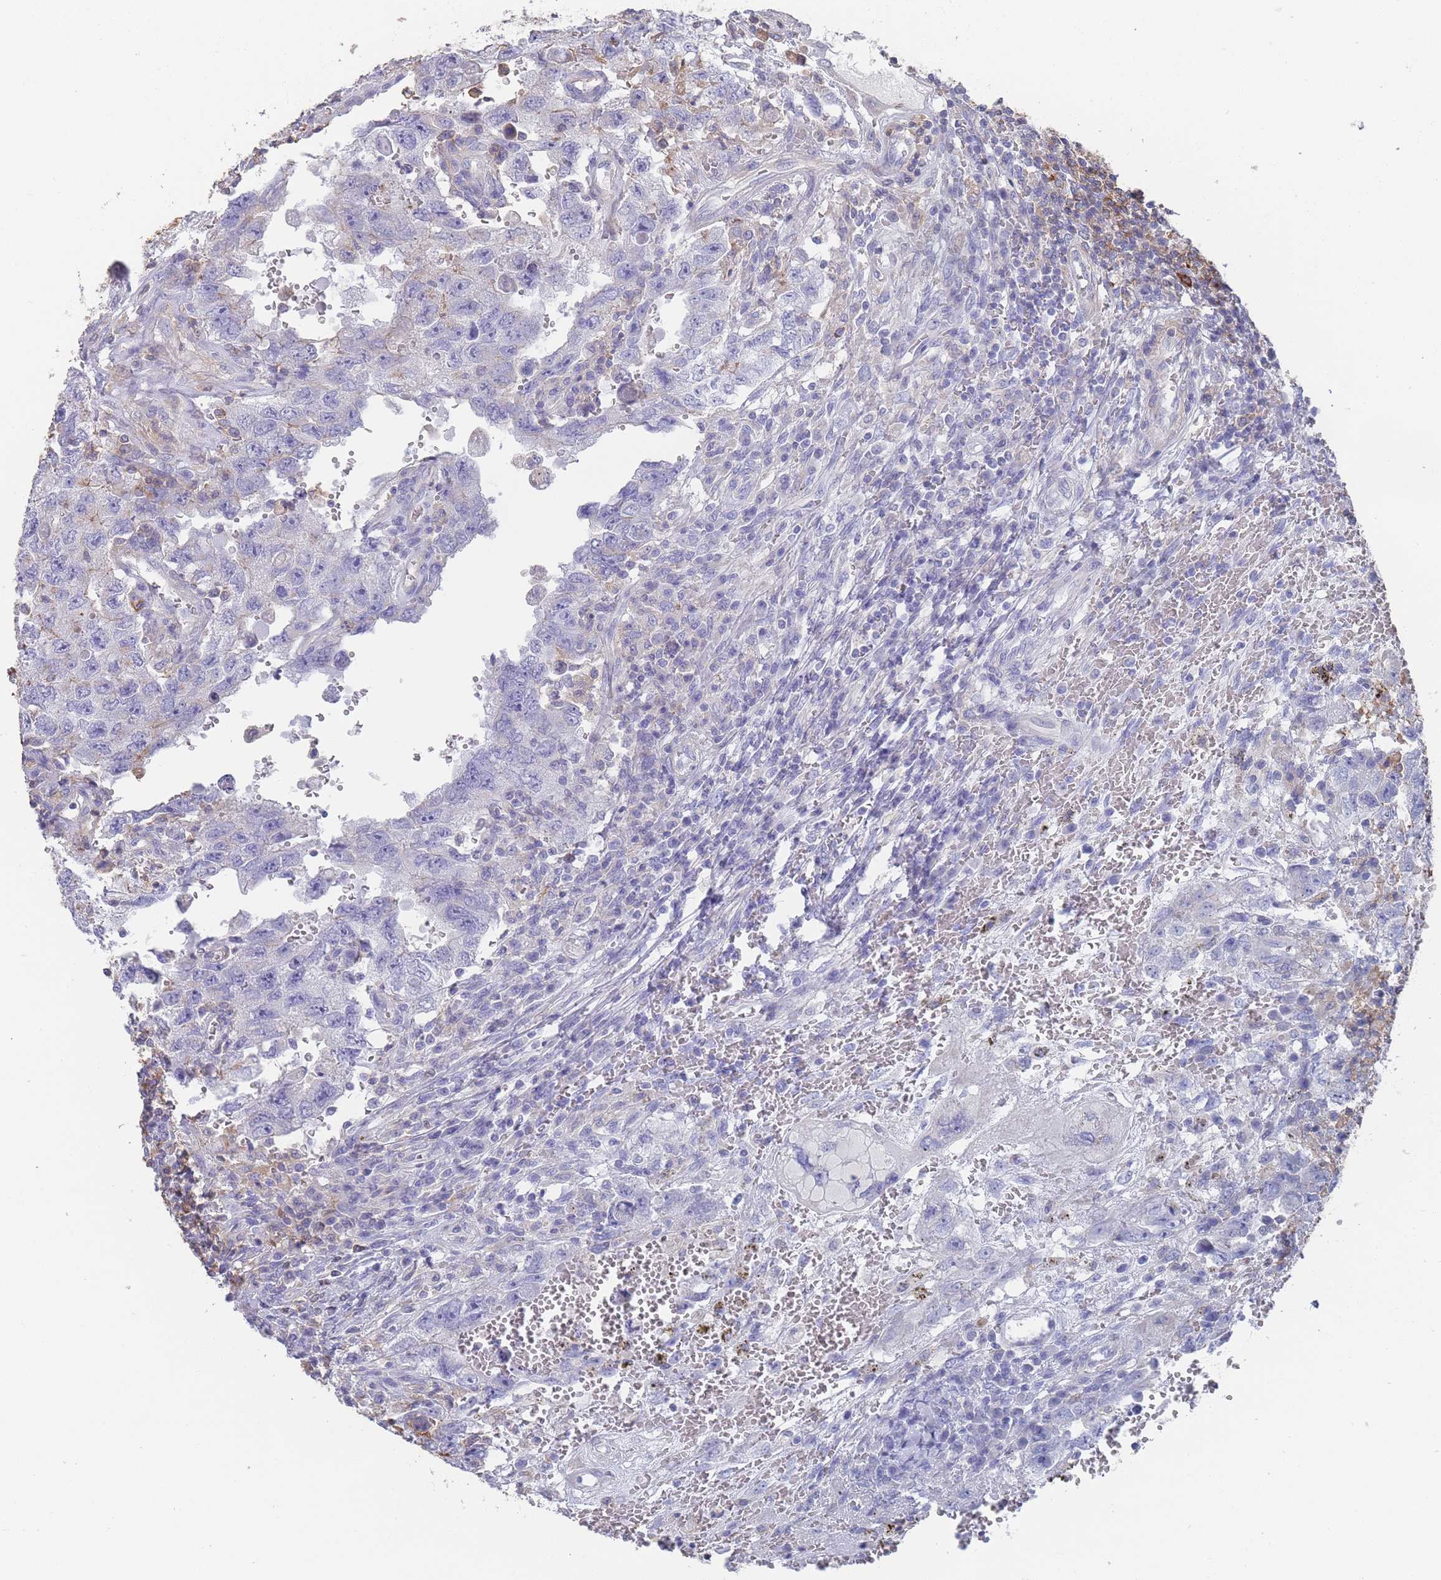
{"staining": {"intensity": "weak", "quantity": "<25%", "location": "cytoplasmic/membranous"}, "tissue": "testis cancer", "cell_type": "Tumor cells", "image_type": "cancer", "snomed": [{"axis": "morphology", "description": "Carcinoma, Embryonal, NOS"}, {"axis": "topography", "description": "Testis"}], "caption": "Immunohistochemistry image of human testis cancer (embryonal carcinoma) stained for a protein (brown), which shows no expression in tumor cells.", "gene": "SCCPDH", "patient": {"sex": "male", "age": 26}}